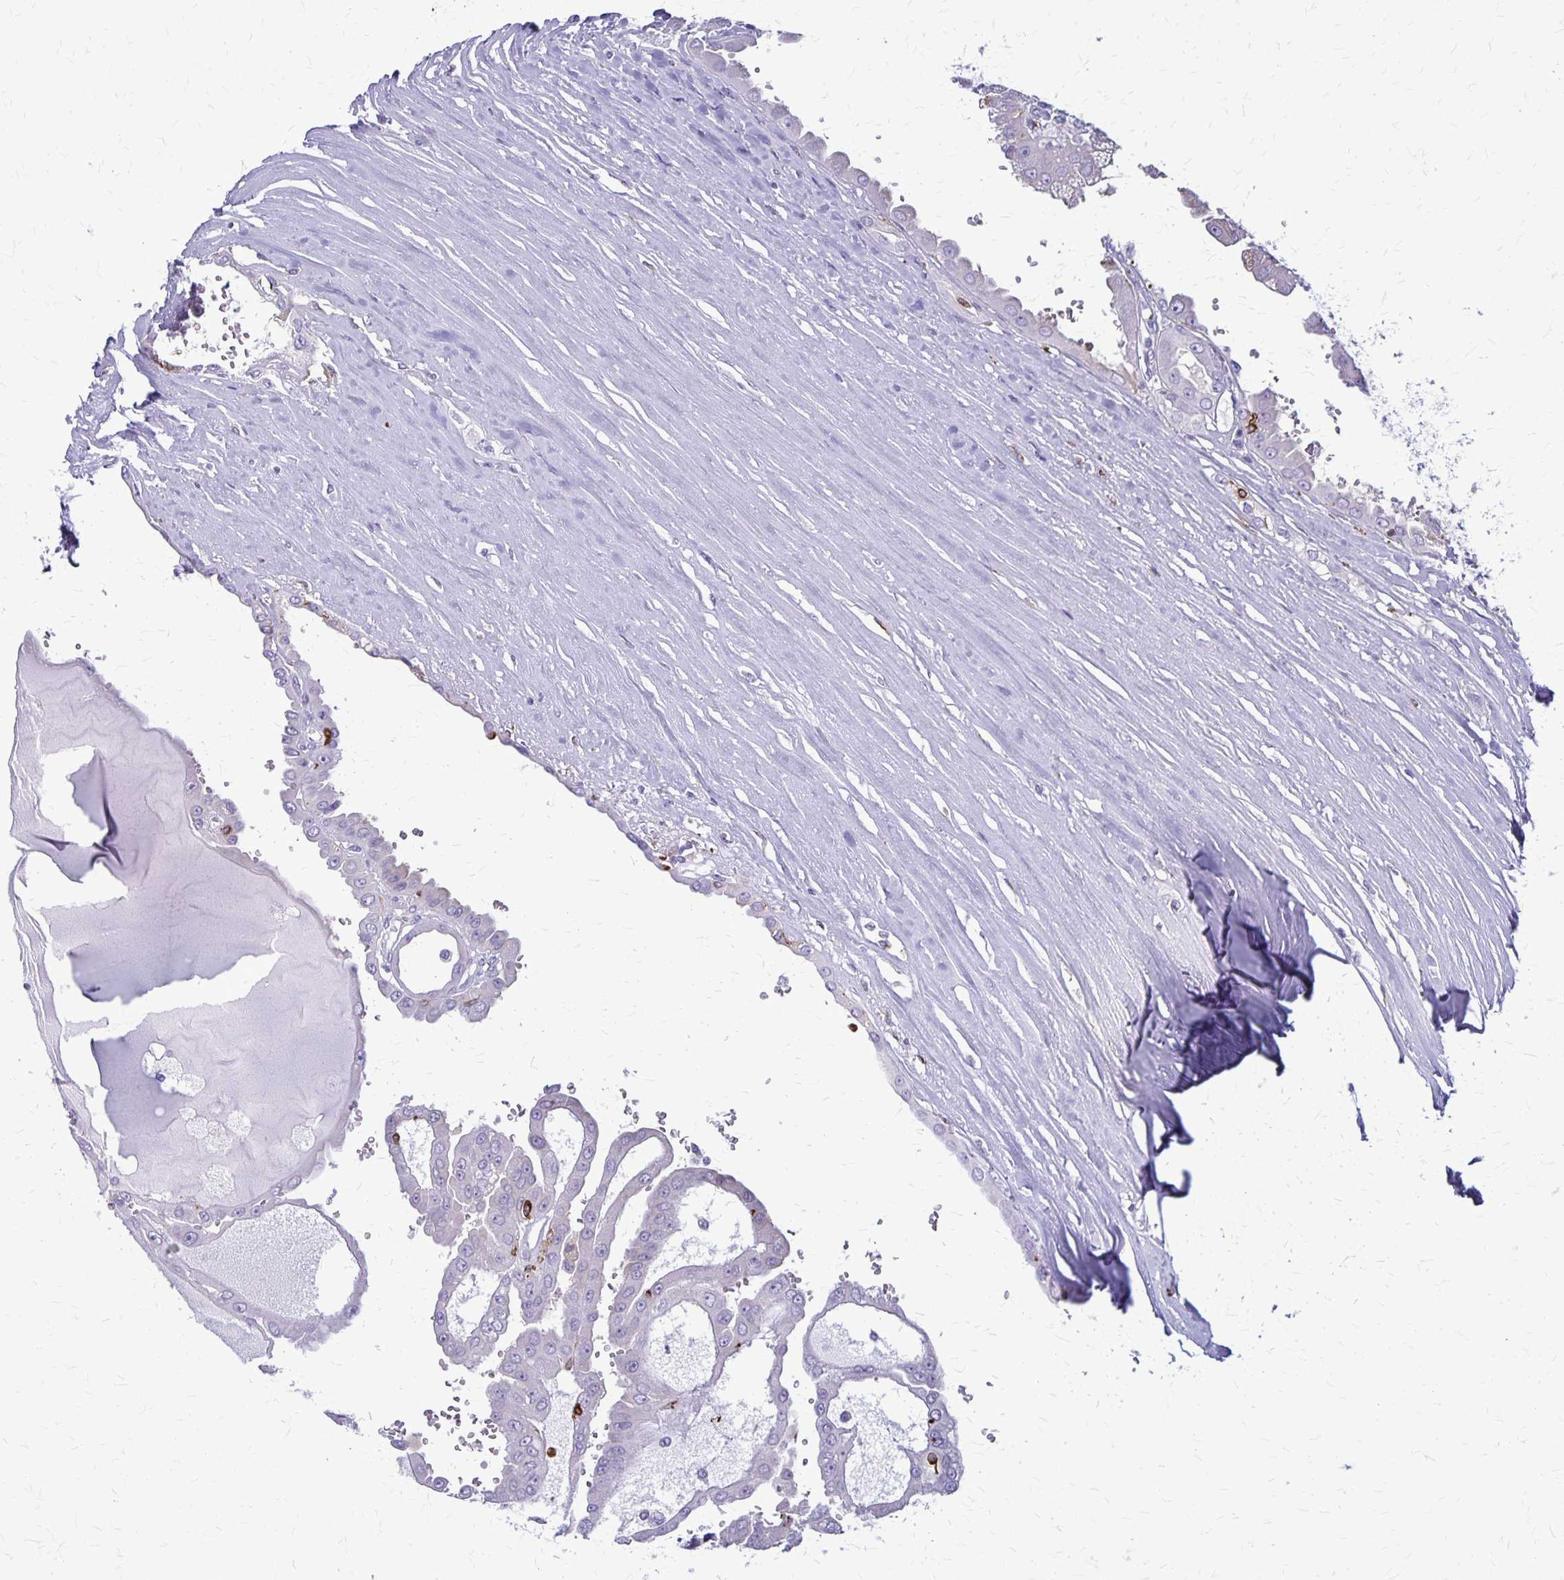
{"staining": {"intensity": "negative", "quantity": "none", "location": "none"}, "tissue": "renal cancer", "cell_type": "Tumor cells", "image_type": "cancer", "snomed": [{"axis": "morphology", "description": "Adenocarcinoma, NOS"}, {"axis": "topography", "description": "Kidney"}], "caption": "Immunohistochemistry of renal cancer (adenocarcinoma) displays no positivity in tumor cells.", "gene": "RTN1", "patient": {"sex": "male", "age": 58}}